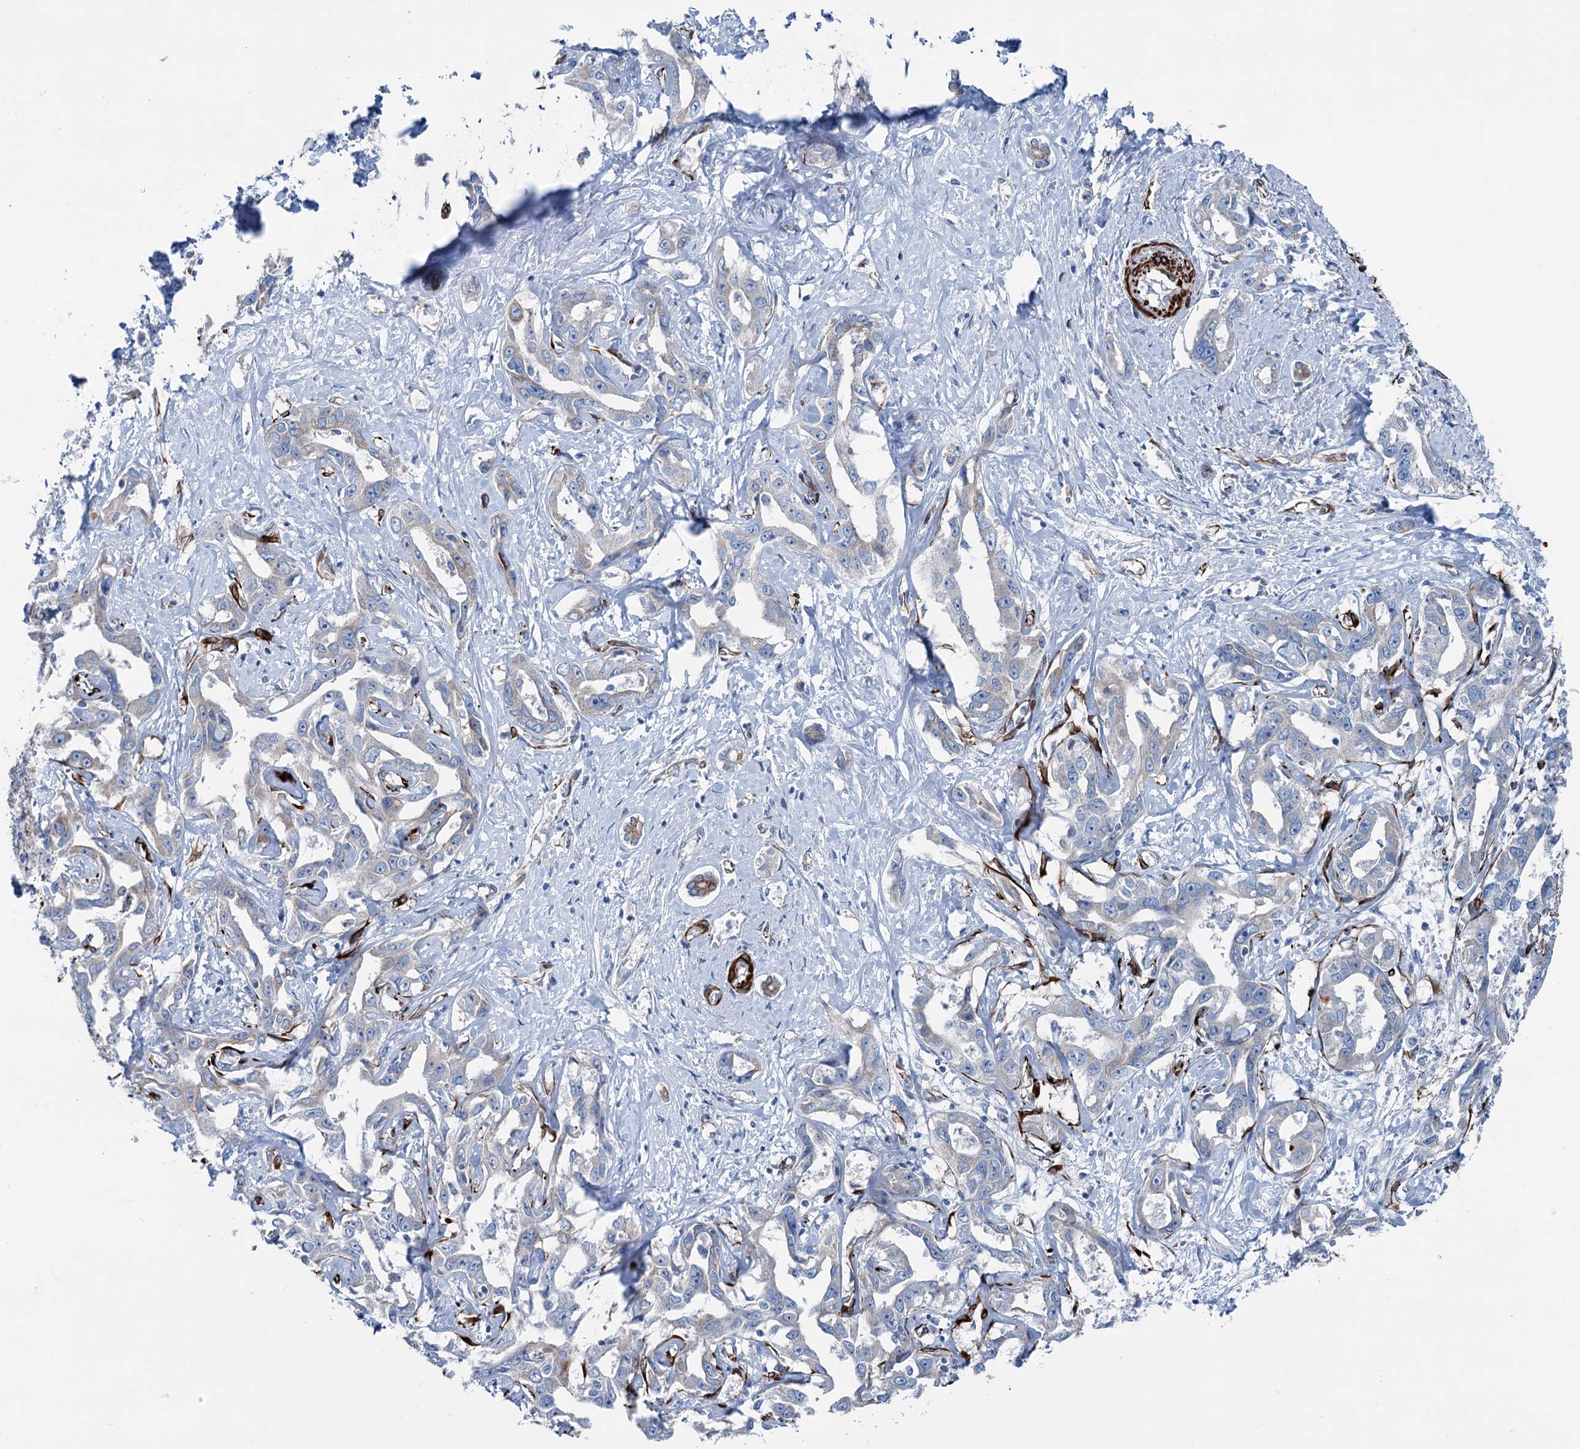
{"staining": {"intensity": "moderate", "quantity": "<25%", "location": "cytoplasmic/membranous"}, "tissue": "liver cancer", "cell_type": "Tumor cells", "image_type": "cancer", "snomed": [{"axis": "morphology", "description": "Cholangiocarcinoma"}, {"axis": "topography", "description": "Liver"}], "caption": "Immunohistochemistry (IHC) (DAB) staining of human liver cancer (cholangiocarcinoma) displays moderate cytoplasmic/membranous protein staining in about <25% of tumor cells.", "gene": "CALCOCO1", "patient": {"sex": "male", "age": 59}}